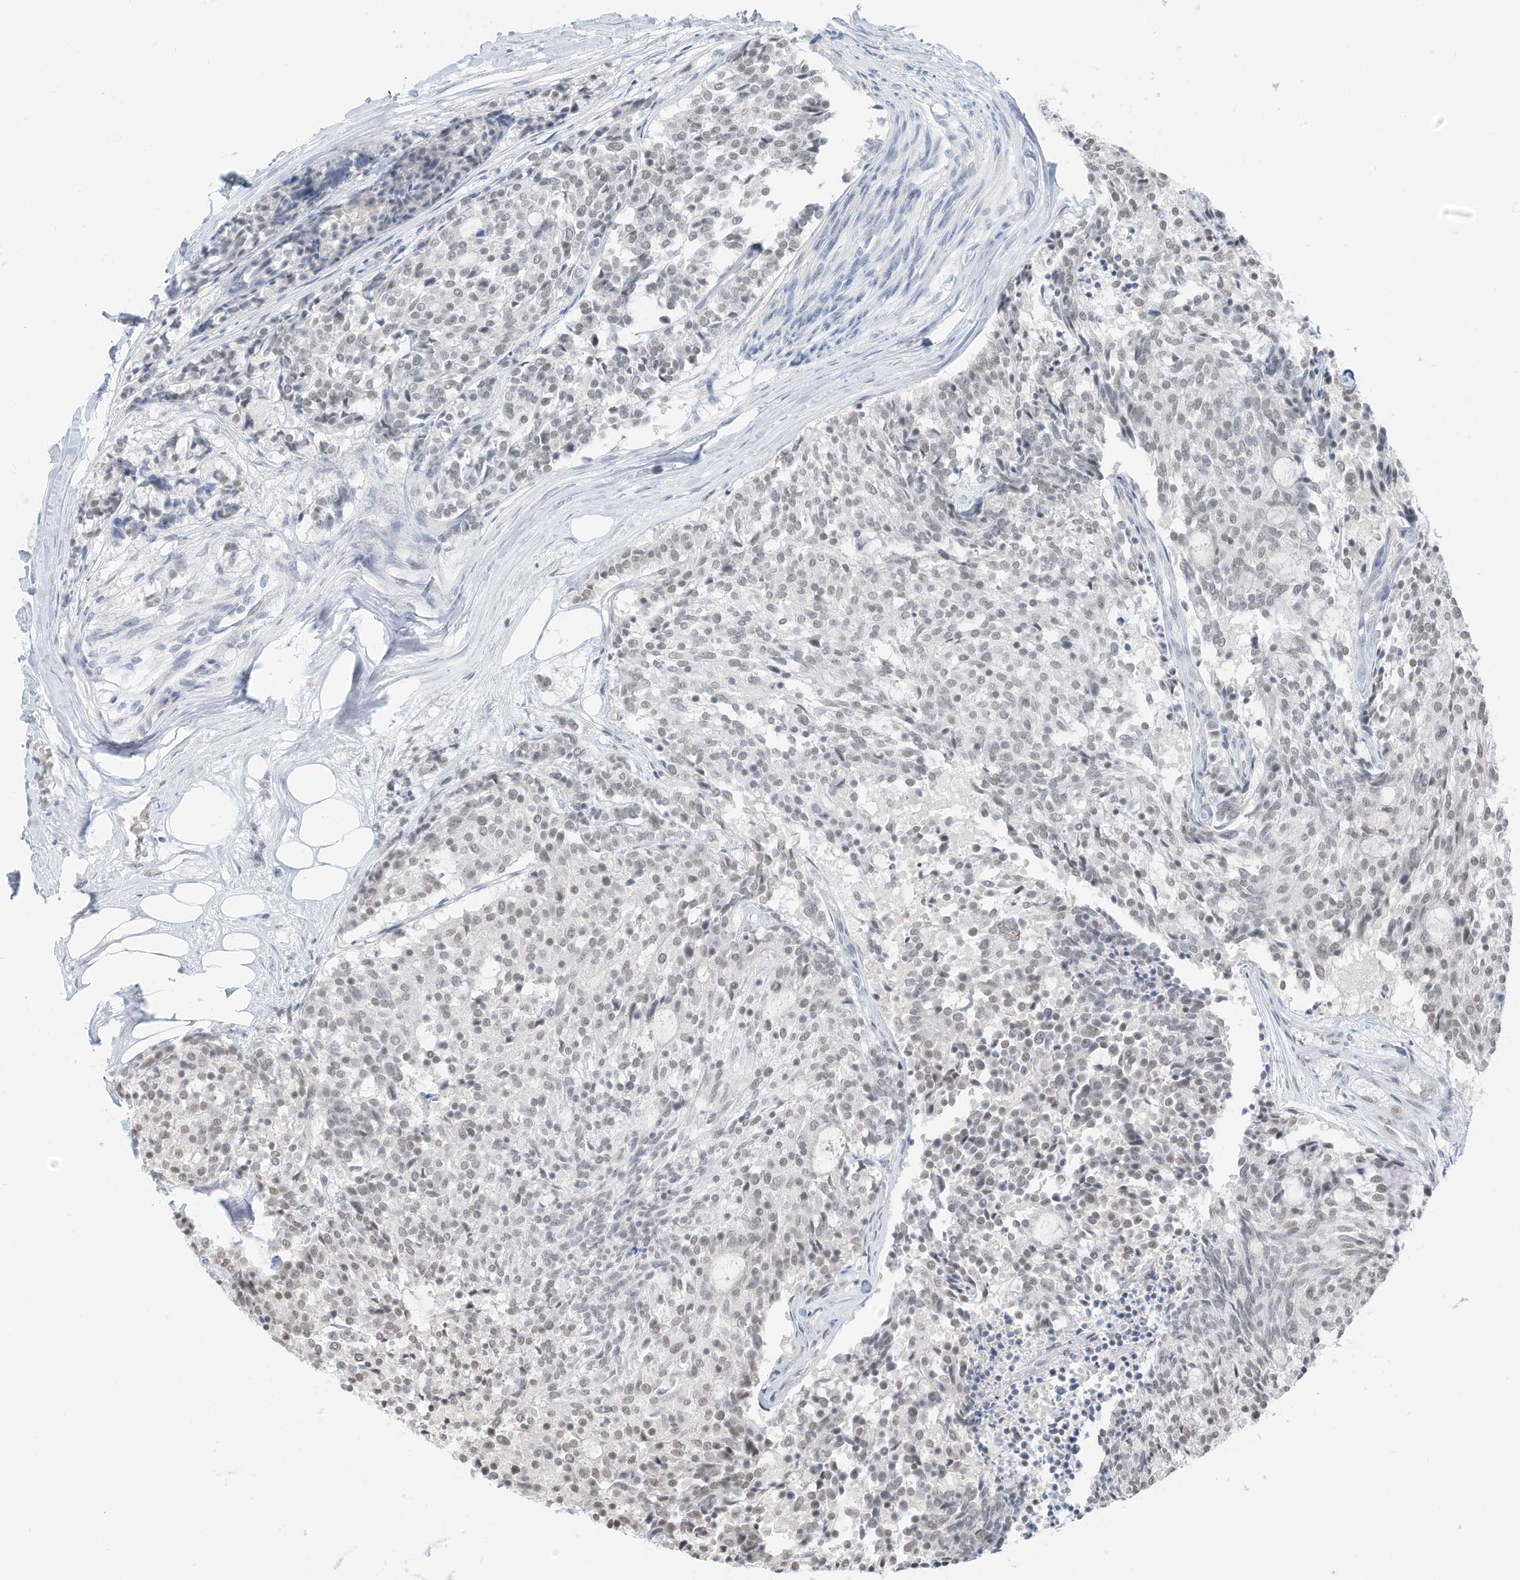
{"staining": {"intensity": "weak", "quantity": "<25%", "location": "nuclear"}, "tissue": "carcinoid", "cell_type": "Tumor cells", "image_type": "cancer", "snomed": [{"axis": "morphology", "description": "Carcinoid, malignant, NOS"}, {"axis": "topography", "description": "Pancreas"}], "caption": "Immunohistochemical staining of carcinoid (malignant) reveals no significant positivity in tumor cells. The staining was performed using DAB (3,3'-diaminobenzidine) to visualize the protein expression in brown, while the nuclei were stained in blue with hematoxylin (Magnification: 20x).", "gene": "PGC", "patient": {"sex": "female", "age": 54}}